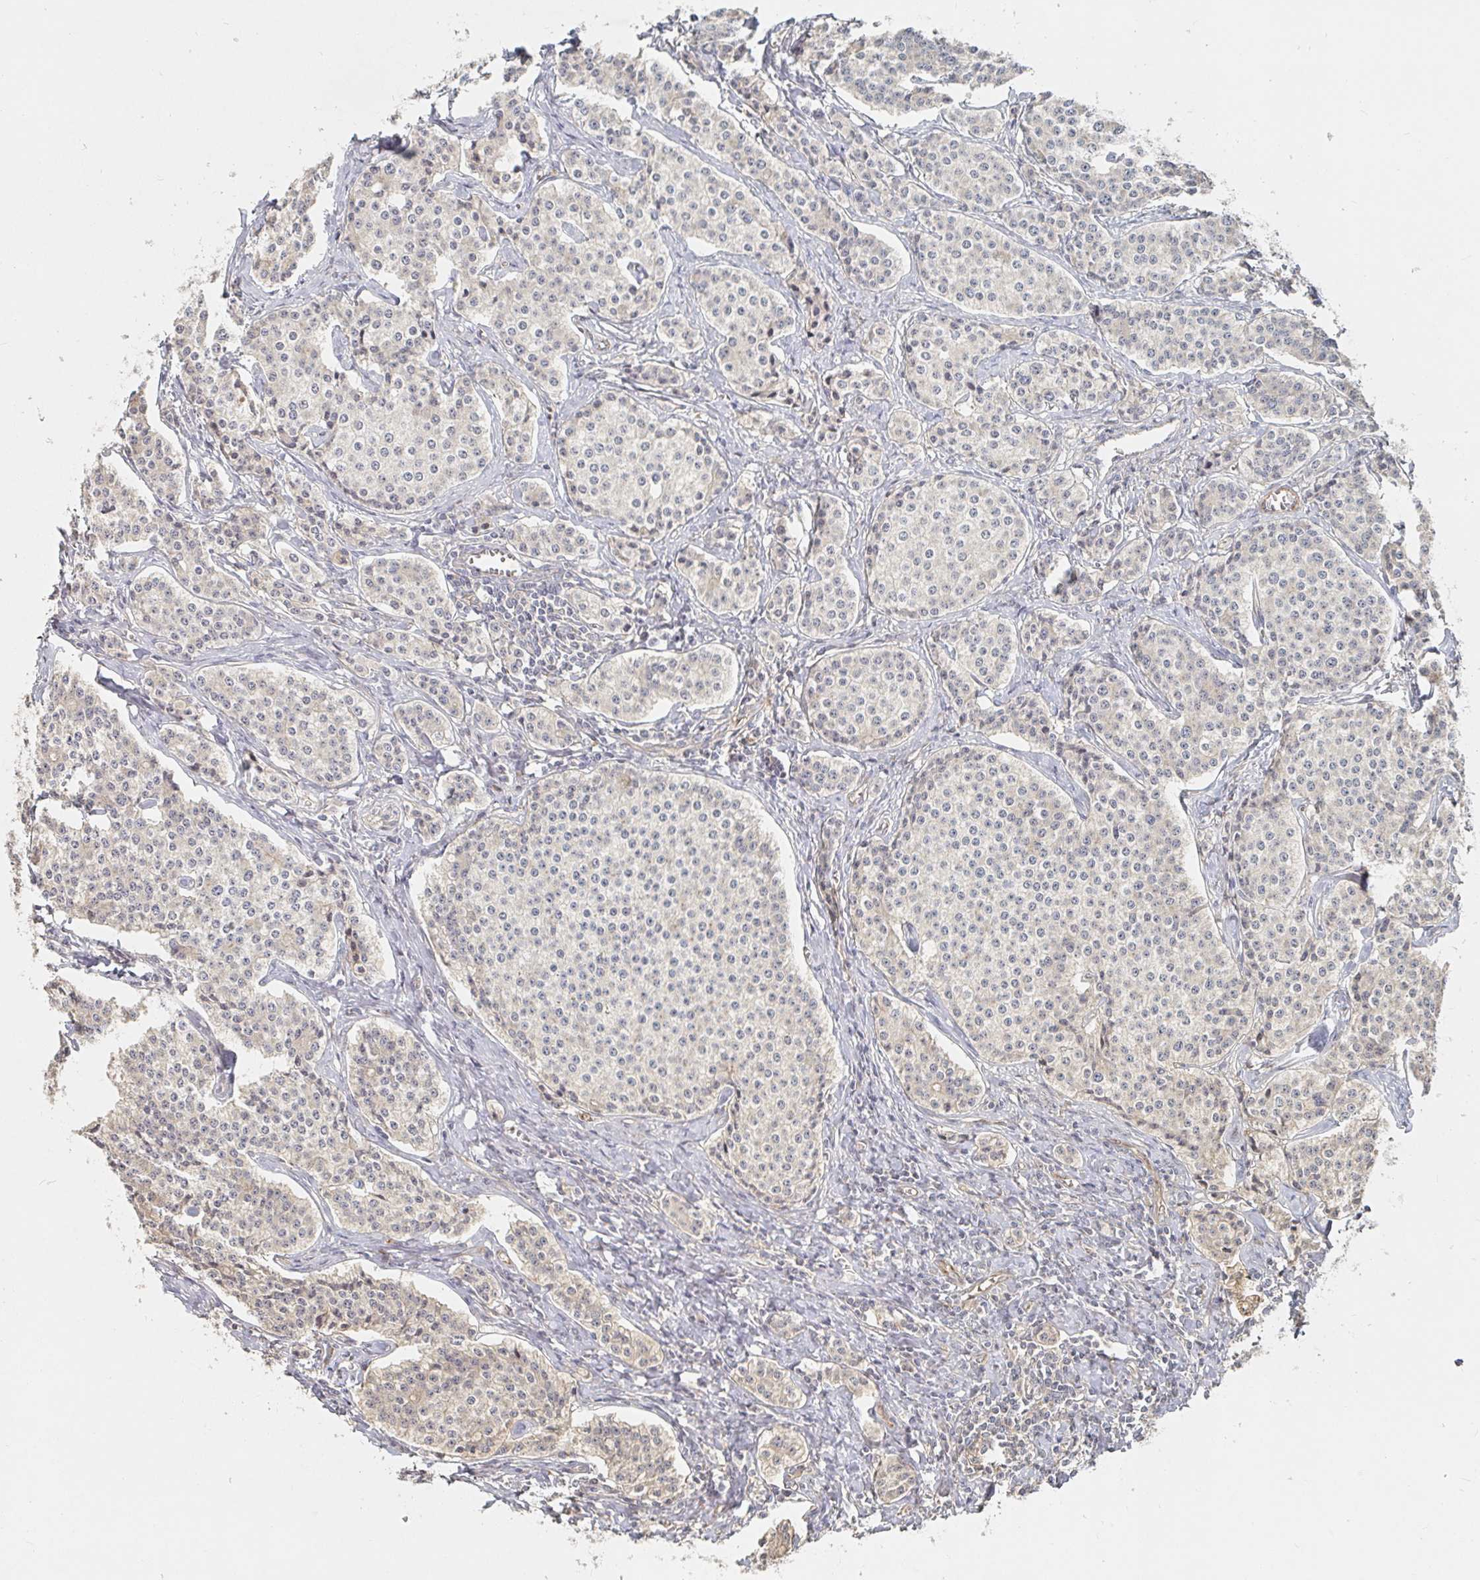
{"staining": {"intensity": "negative", "quantity": "none", "location": "none"}, "tissue": "carcinoid", "cell_type": "Tumor cells", "image_type": "cancer", "snomed": [{"axis": "morphology", "description": "Carcinoid, malignant, NOS"}, {"axis": "topography", "description": "Small intestine"}], "caption": "This is an IHC histopathology image of carcinoid. There is no positivity in tumor cells.", "gene": "NME9", "patient": {"sex": "female", "age": 64}}